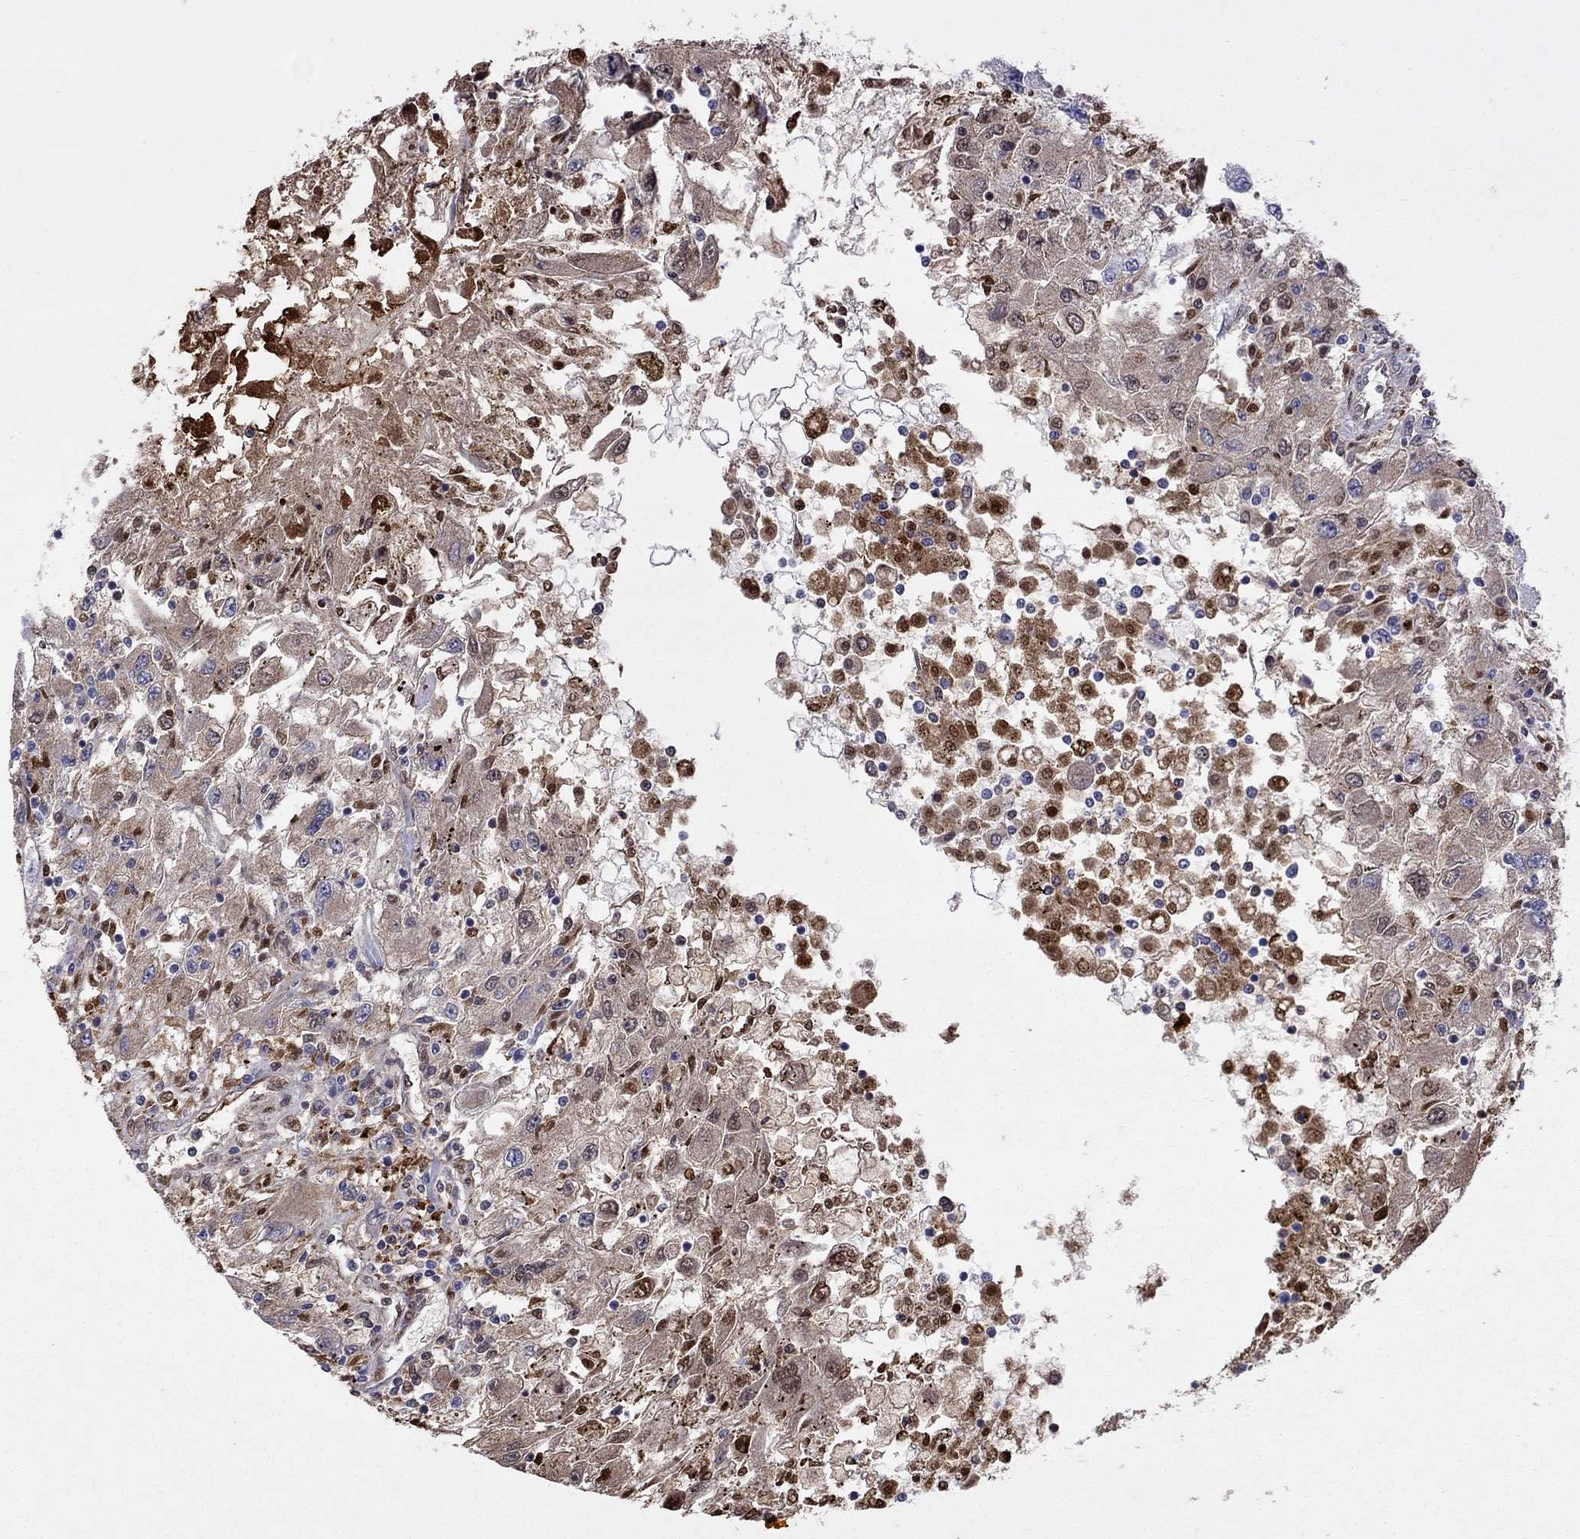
{"staining": {"intensity": "weak", "quantity": "<25%", "location": "cytoplasmic/membranous"}, "tissue": "renal cancer", "cell_type": "Tumor cells", "image_type": "cancer", "snomed": [{"axis": "morphology", "description": "Adenocarcinoma, NOS"}, {"axis": "topography", "description": "Kidney"}], "caption": "Immunohistochemistry (IHC) image of human renal cancer (adenocarcinoma) stained for a protein (brown), which displays no staining in tumor cells.", "gene": "SERPINA3", "patient": {"sex": "female", "age": 67}}